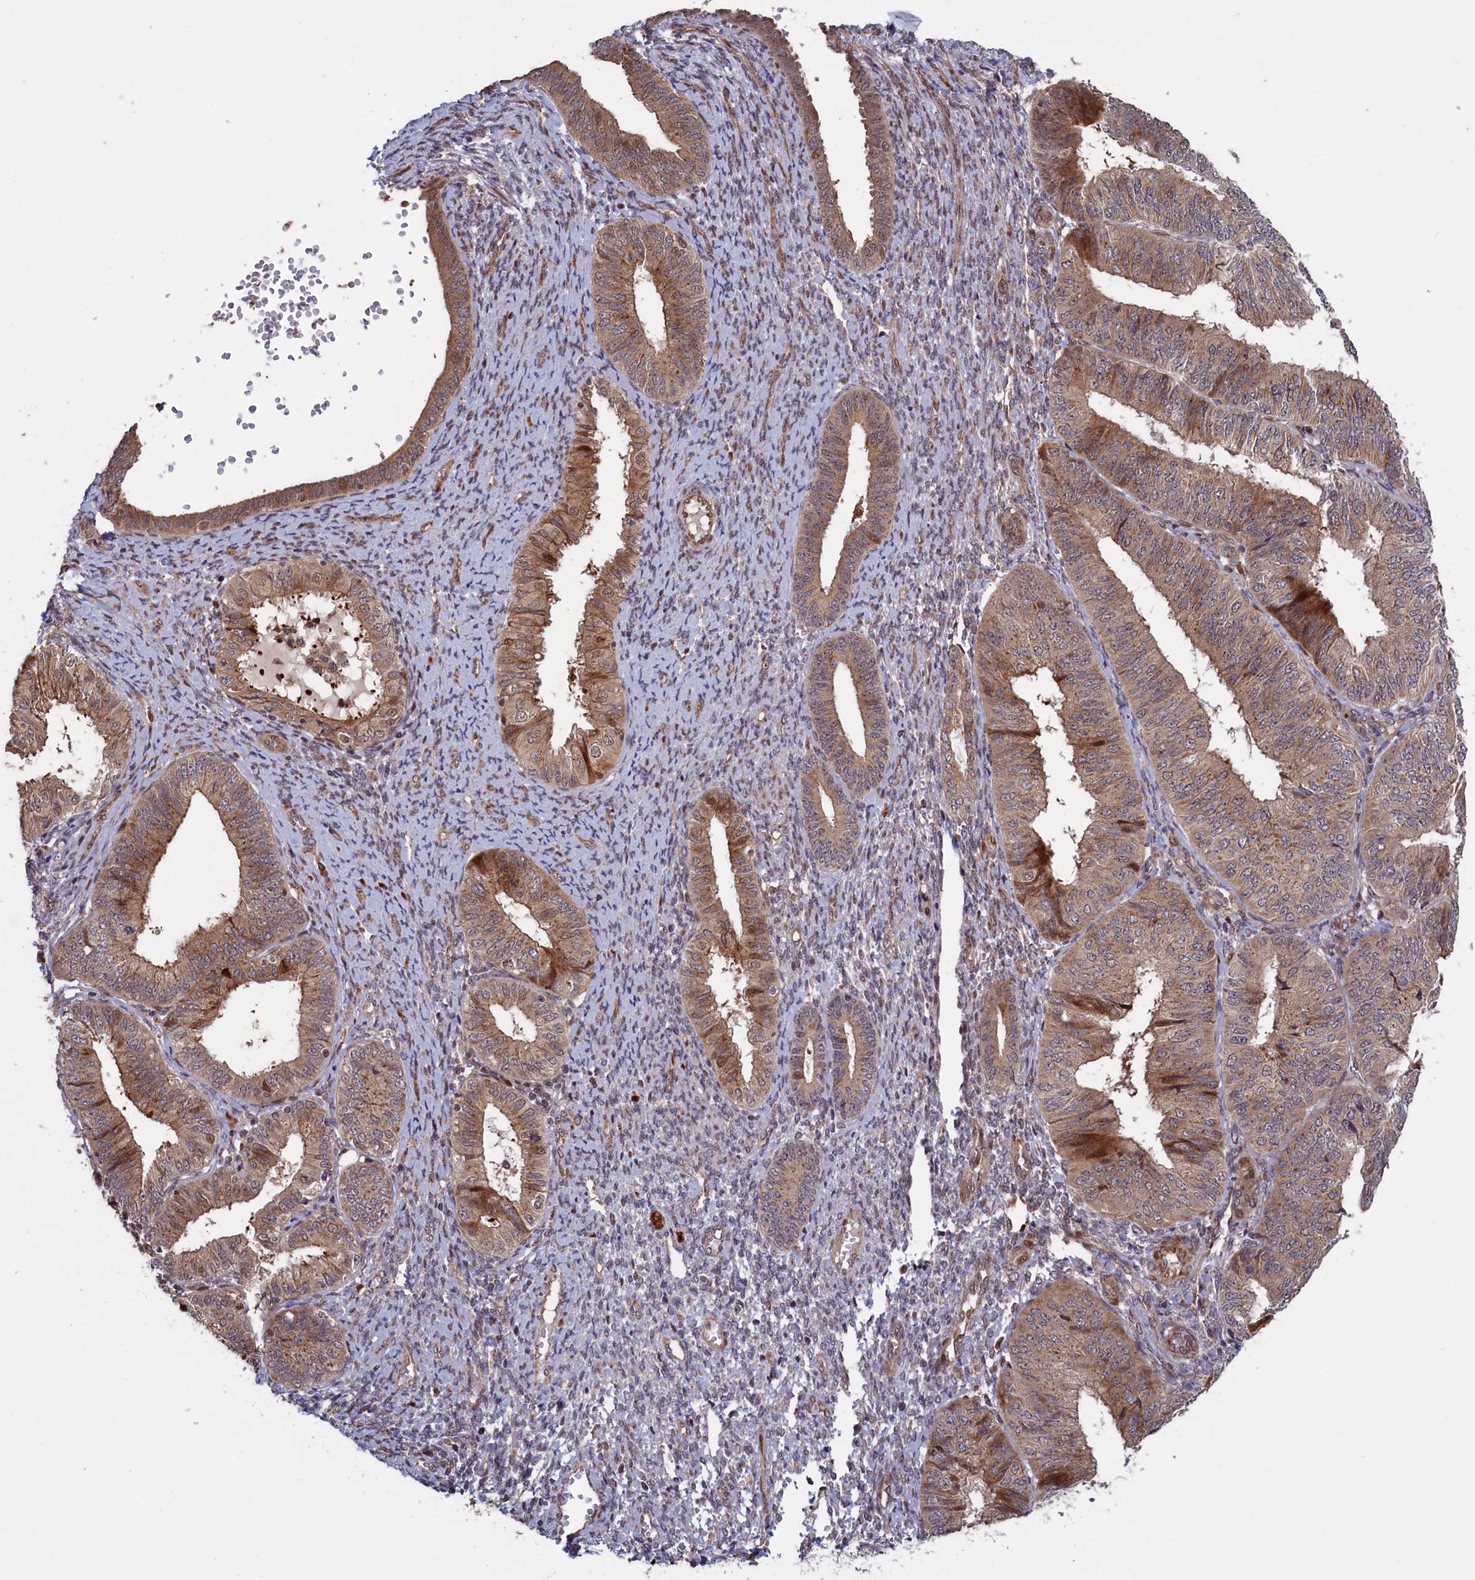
{"staining": {"intensity": "moderate", "quantity": "25%-75%", "location": "cytoplasmic/membranous,nuclear"}, "tissue": "endometrial cancer", "cell_type": "Tumor cells", "image_type": "cancer", "snomed": [{"axis": "morphology", "description": "Adenocarcinoma, NOS"}, {"axis": "topography", "description": "Endometrium"}], "caption": "The immunohistochemical stain shows moderate cytoplasmic/membranous and nuclear staining in tumor cells of endometrial adenocarcinoma tissue. (IHC, brightfield microscopy, high magnification).", "gene": "LSG1", "patient": {"sex": "female", "age": 58}}